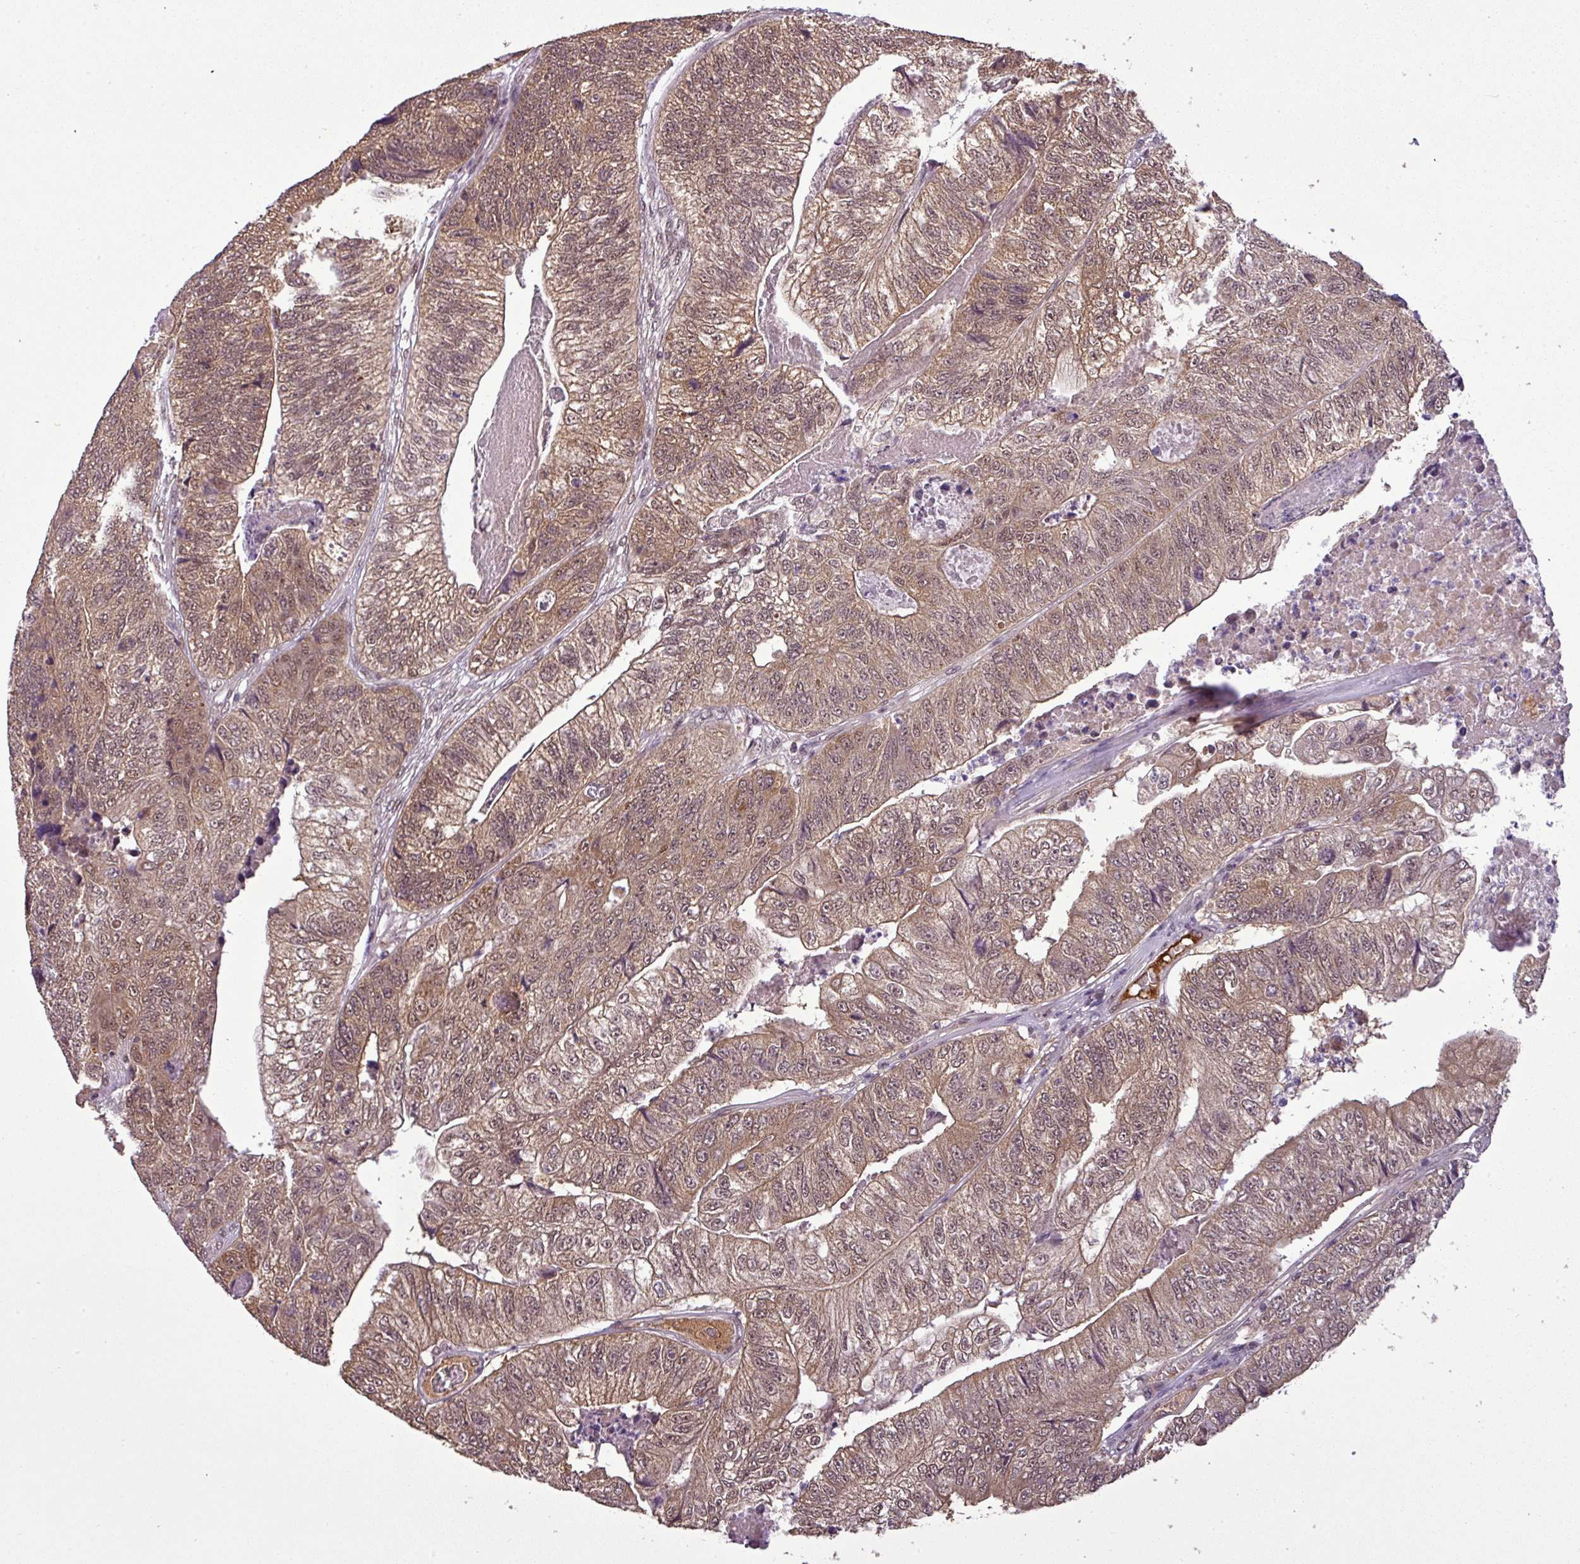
{"staining": {"intensity": "moderate", "quantity": ">75%", "location": "cytoplasmic/membranous,nuclear"}, "tissue": "colorectal cancer", "cell_type": "Tumor cells", "image_type": "cancer", "snomed": [{"axis": "morphology", "description": "Adenocarcinoma, NOS"}, {"axis": "topography", "description": "Colon"}], "caption": "The photomicrograph exhibits staining of colorectal cancer, revealing moderate cytoplasmic/membranous and nuclear protein positivity (brown color) within tumor cells. (IHC, brightfield microscopy, high magnification).", "gene": "MFHAS1", "patient": {"sex": "female", "age": 67}}